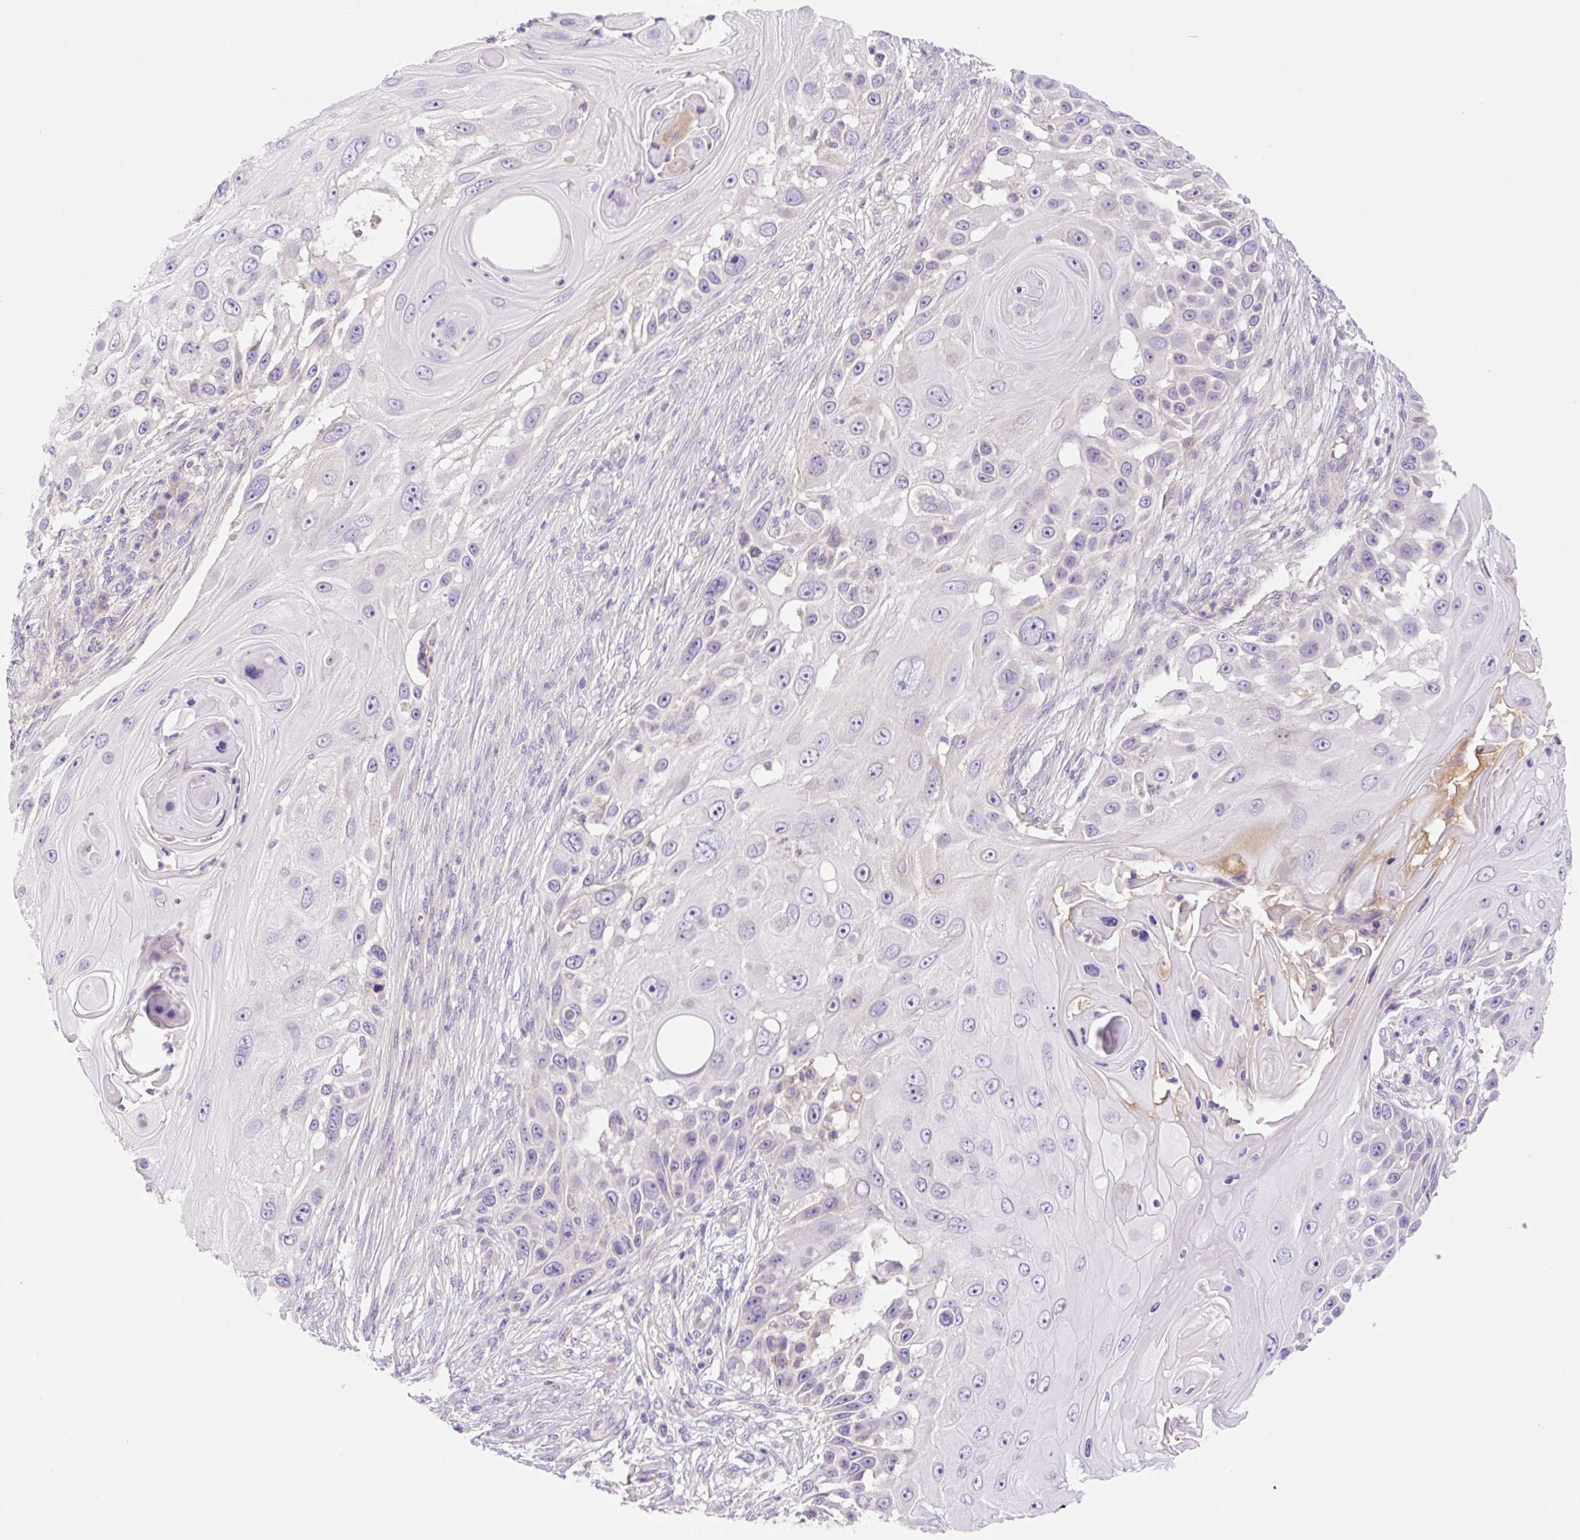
{"staining": {"intensity": "negative", "quantity": "none", "location": "none"}, "tissue": "skin cancer", "cell_type": "Tumor cells", "image_type": "cancer", "snomed": [{"axis": "morphology", "description": "Squamous cell carcinoma, NOS"}, {"axis": "topography", "description": "Skin"}], "caption": "Skin squamous cell carcinoma was stained to show a protein in brown. There is no significant positivity in tumor cells.", "gene": "DENND5A", "patient": {"sex": "female", "age": 44}}